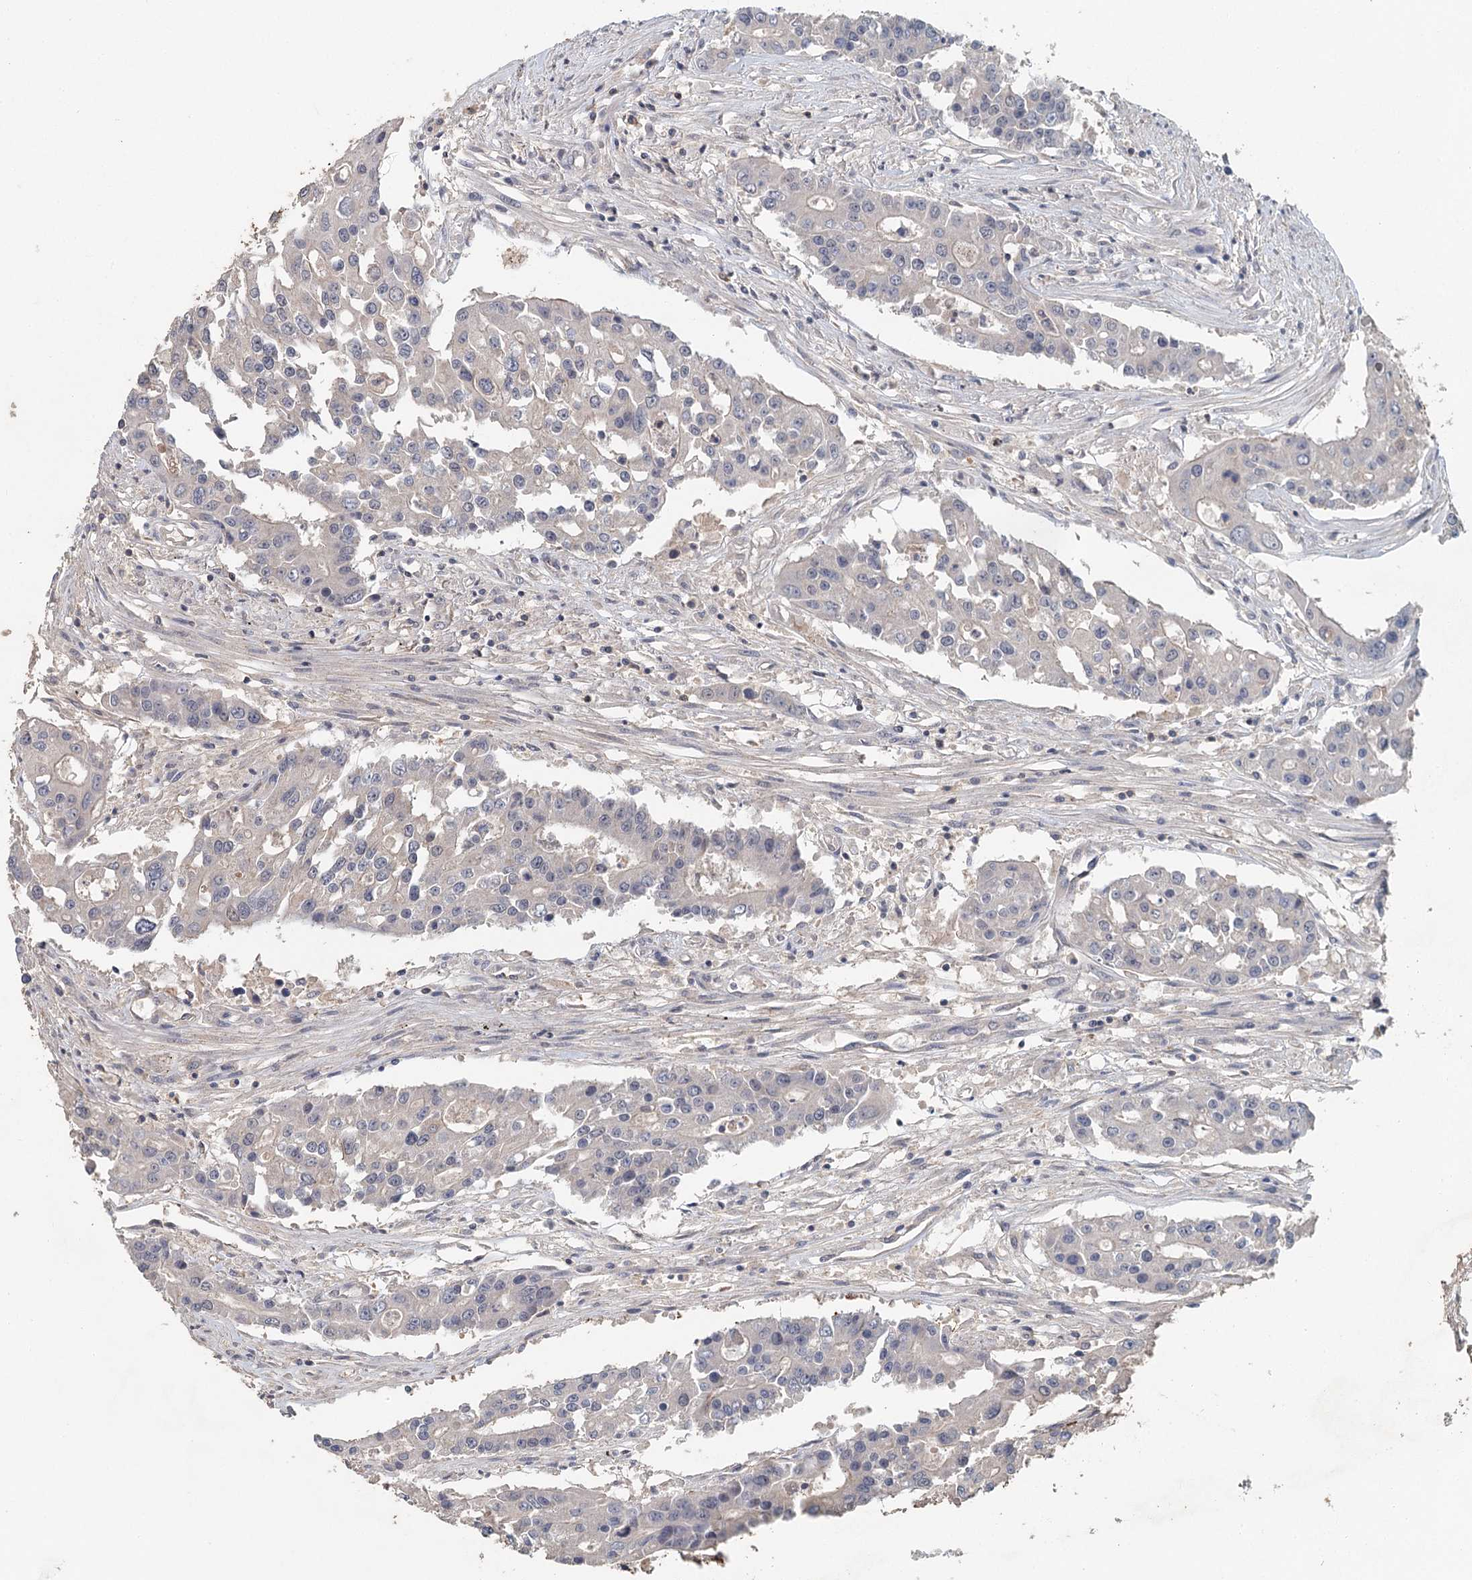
{"staining": {"intensity": "negative", "quantity": "none", "location": "none"}, "tissue": "colorectal cancer", "cell_type": "Tumor cells", "image_type": "cancer", "snomed": [{"axis": "morphology", "description": "Adenocarcinoma, NOS"}, {"axis": "topography", "description": "Colon"}], "caption": "The IHC micrograph has no significant positivity in tumor cells of adenocarcinoma (colorectal) tissue.", "gene": "ADK", "patient": {"sex": "male", "age": 77}}